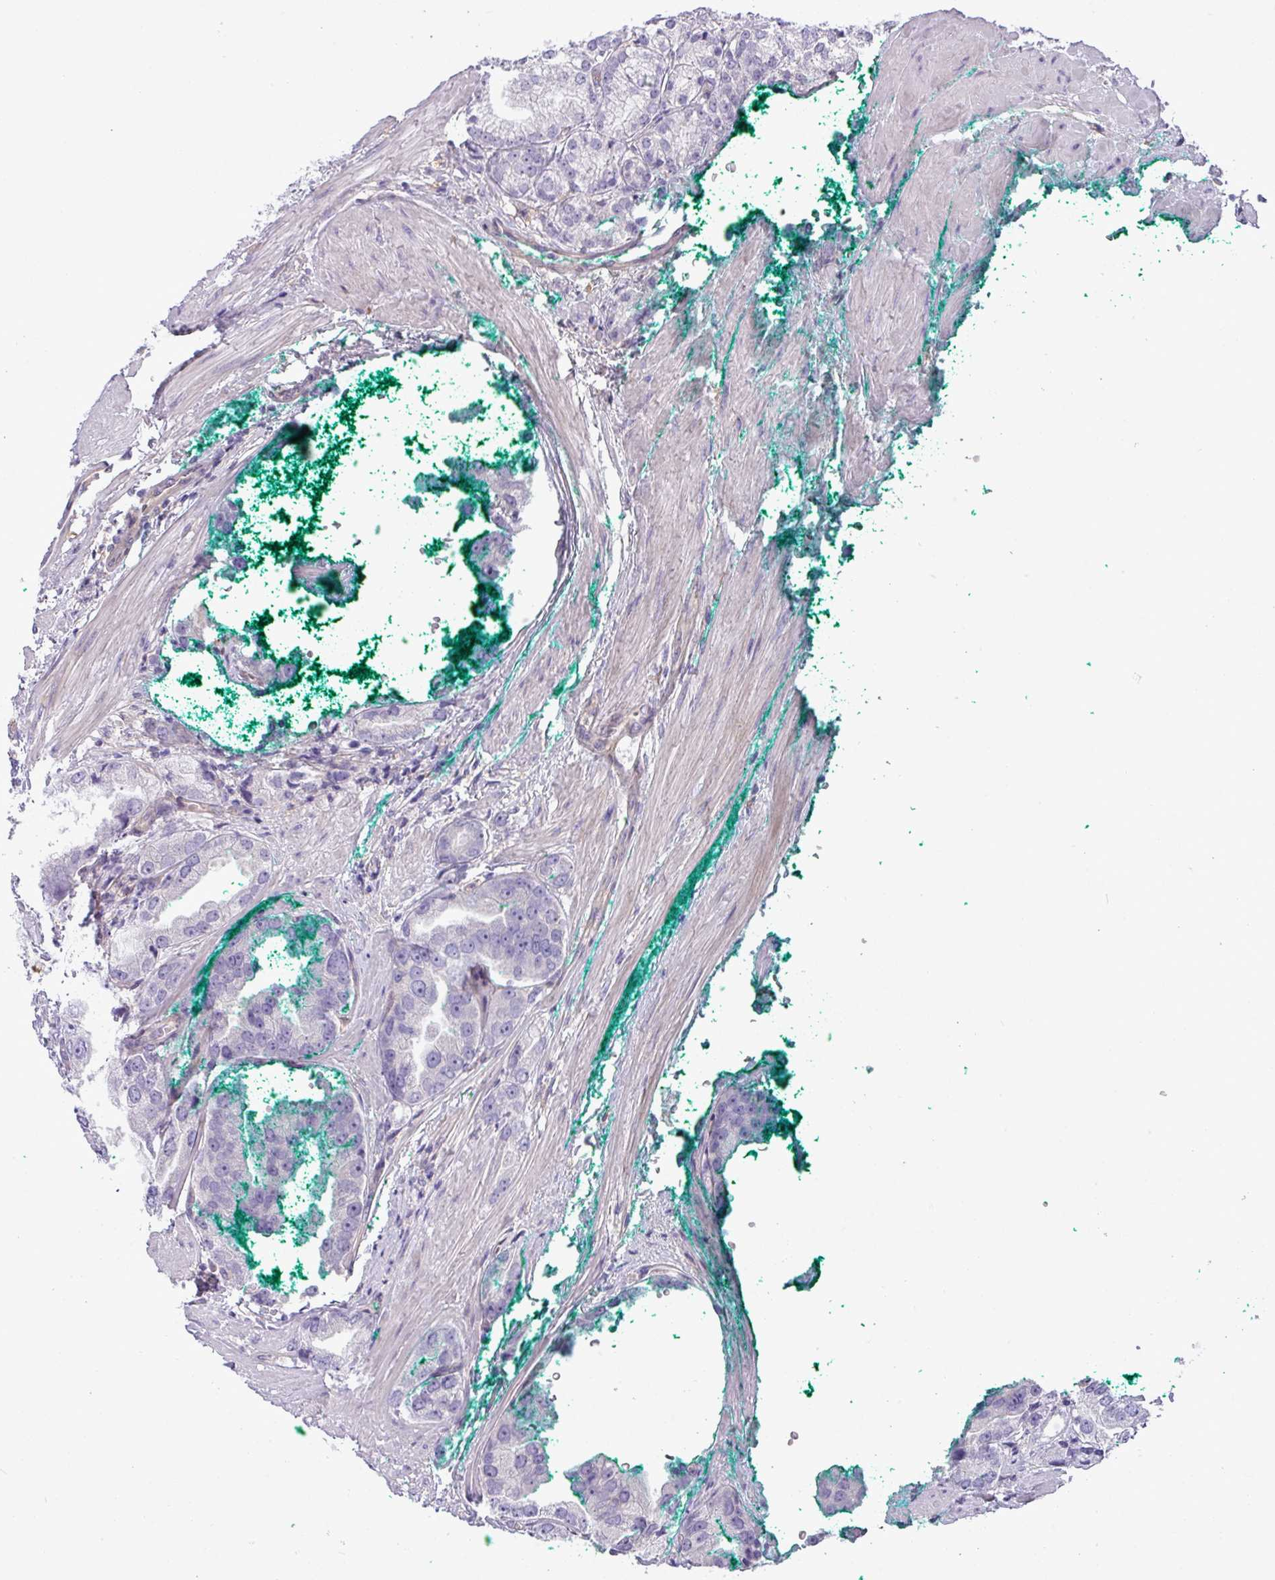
{"staining": {"intensity": "negative", "quantity": "none", "location": "none"}, "tissue": "prostate cancer", "cell_type": "Tumor cells", "image_type": "cancer", "snomed": [{"axis": "morphology", "description": "Adenocarcinoma, High grade"}, {"axis": "topography", "description": "Prostate"}], "caption": "Photomicrograph shows no significant protein staining in tumor cells of prostate adenocarcinoma (high-grade).", "gene": "KIRREL3", "patient": {"sex": "male", "age": 50}}